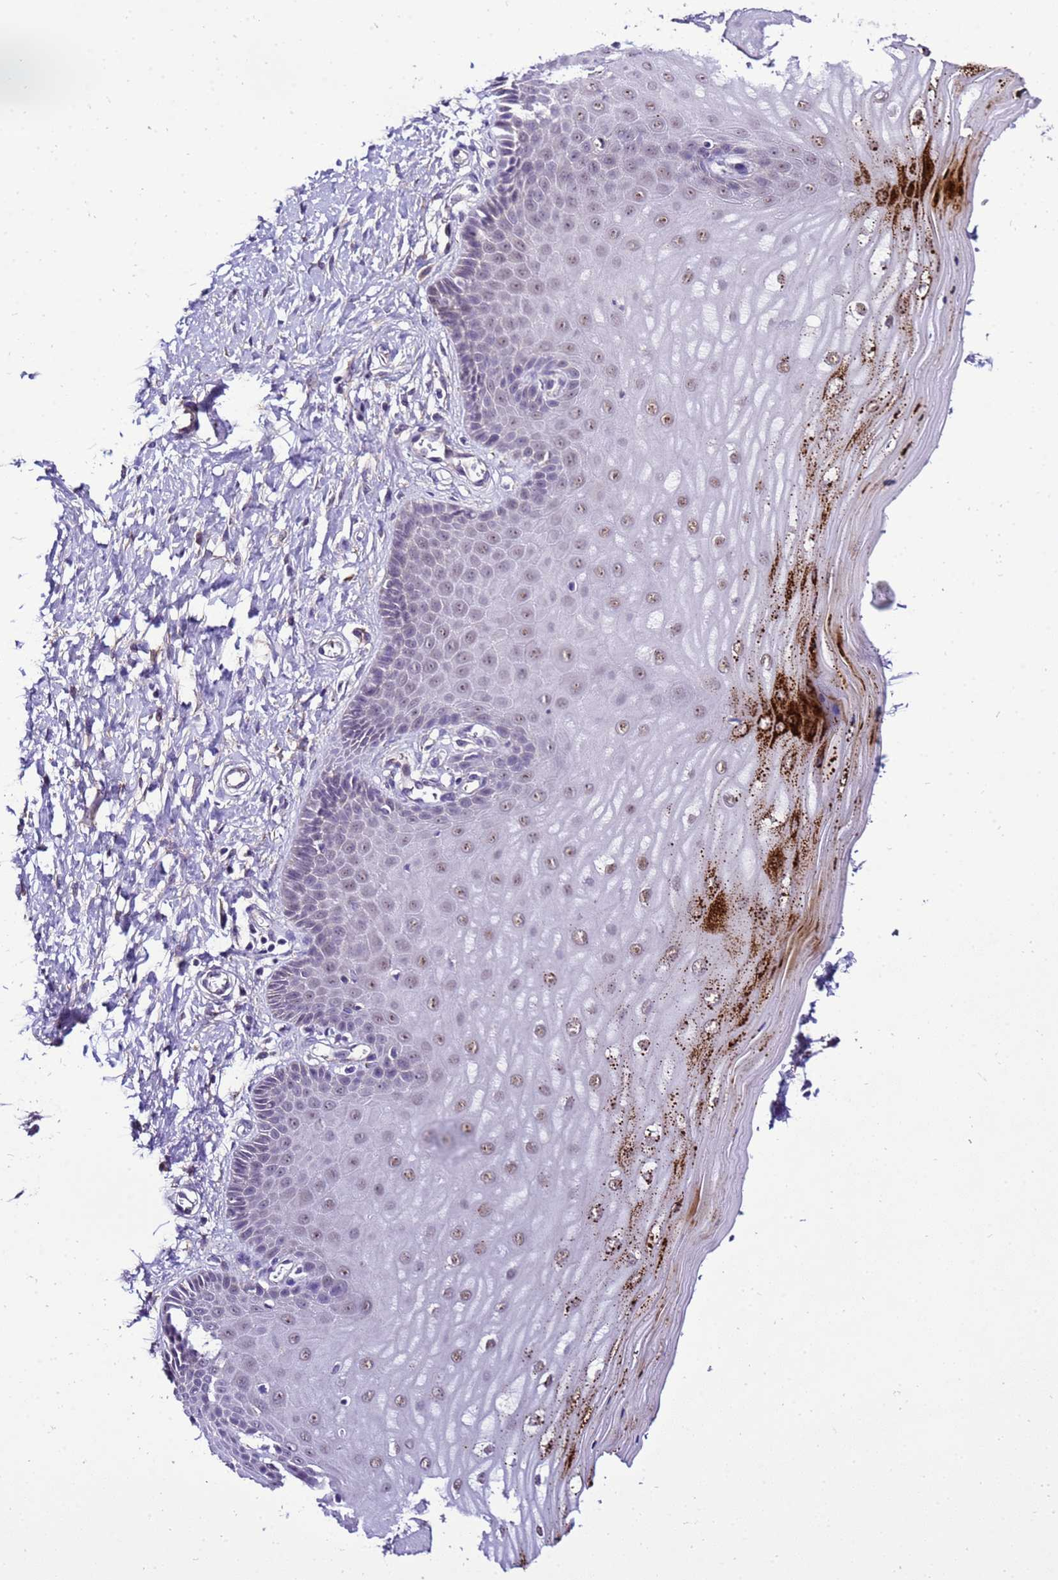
{"staining": {"intensity": "negative", "quantity": "none", "location": "none"}, "tissue": "cervix", "cell_type": "Glandular cells", "image_type": "normal", "snomed": [{"axis": "morphology", "description": "Normal tissue, NOS"}, {"axis": "topography", "description": "Cervix"}], "caption": "DAB immunohistochemical staining of unremarkable cervix shows no significant staining in glandular cells. (DAB (3,3'-diaminobenzidine) immunohistochemistry (IHC), high magnification).", "gene": "C19orf47", "patient": {"sex": "female", "age": 55}}